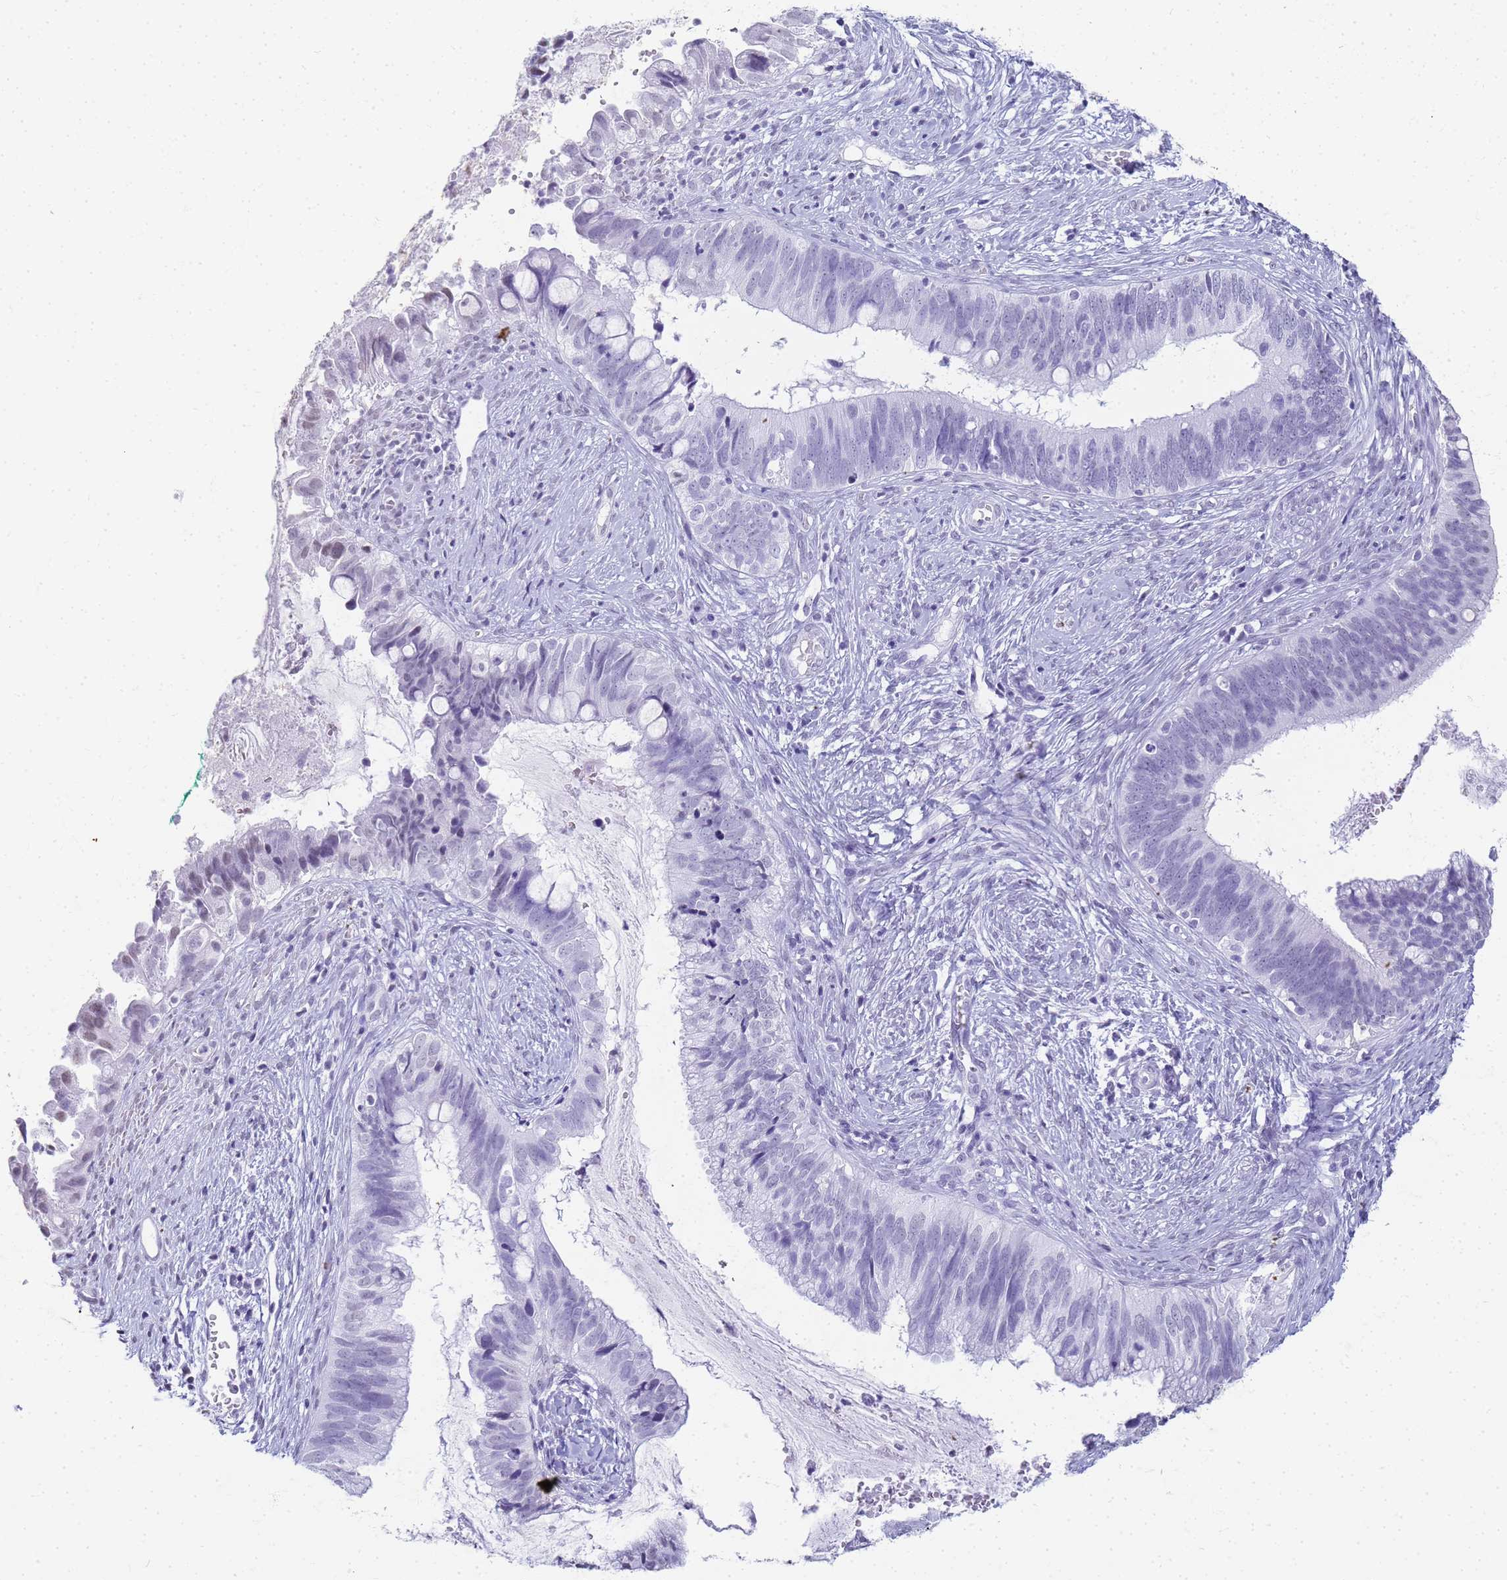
{"staining": {"intensity": "negative", "quantity": "none", "location": "none"}, "tissue": "cervical cancer", "cell_type": "Tumor cells", "image_type": "cancer", "snomed": [{"axis": "morphology", "description": "Adenocarcinoma, NOS"}, {"axis": "topography", "description": "Cervix"}], "caption": "Immunohistochemical staining of human cervical cancer (adenocarcinoma) shows no significant staining in tumor cells.", "gene": "SLC7A9", "patient": {"sex": "female", "age": 42}}